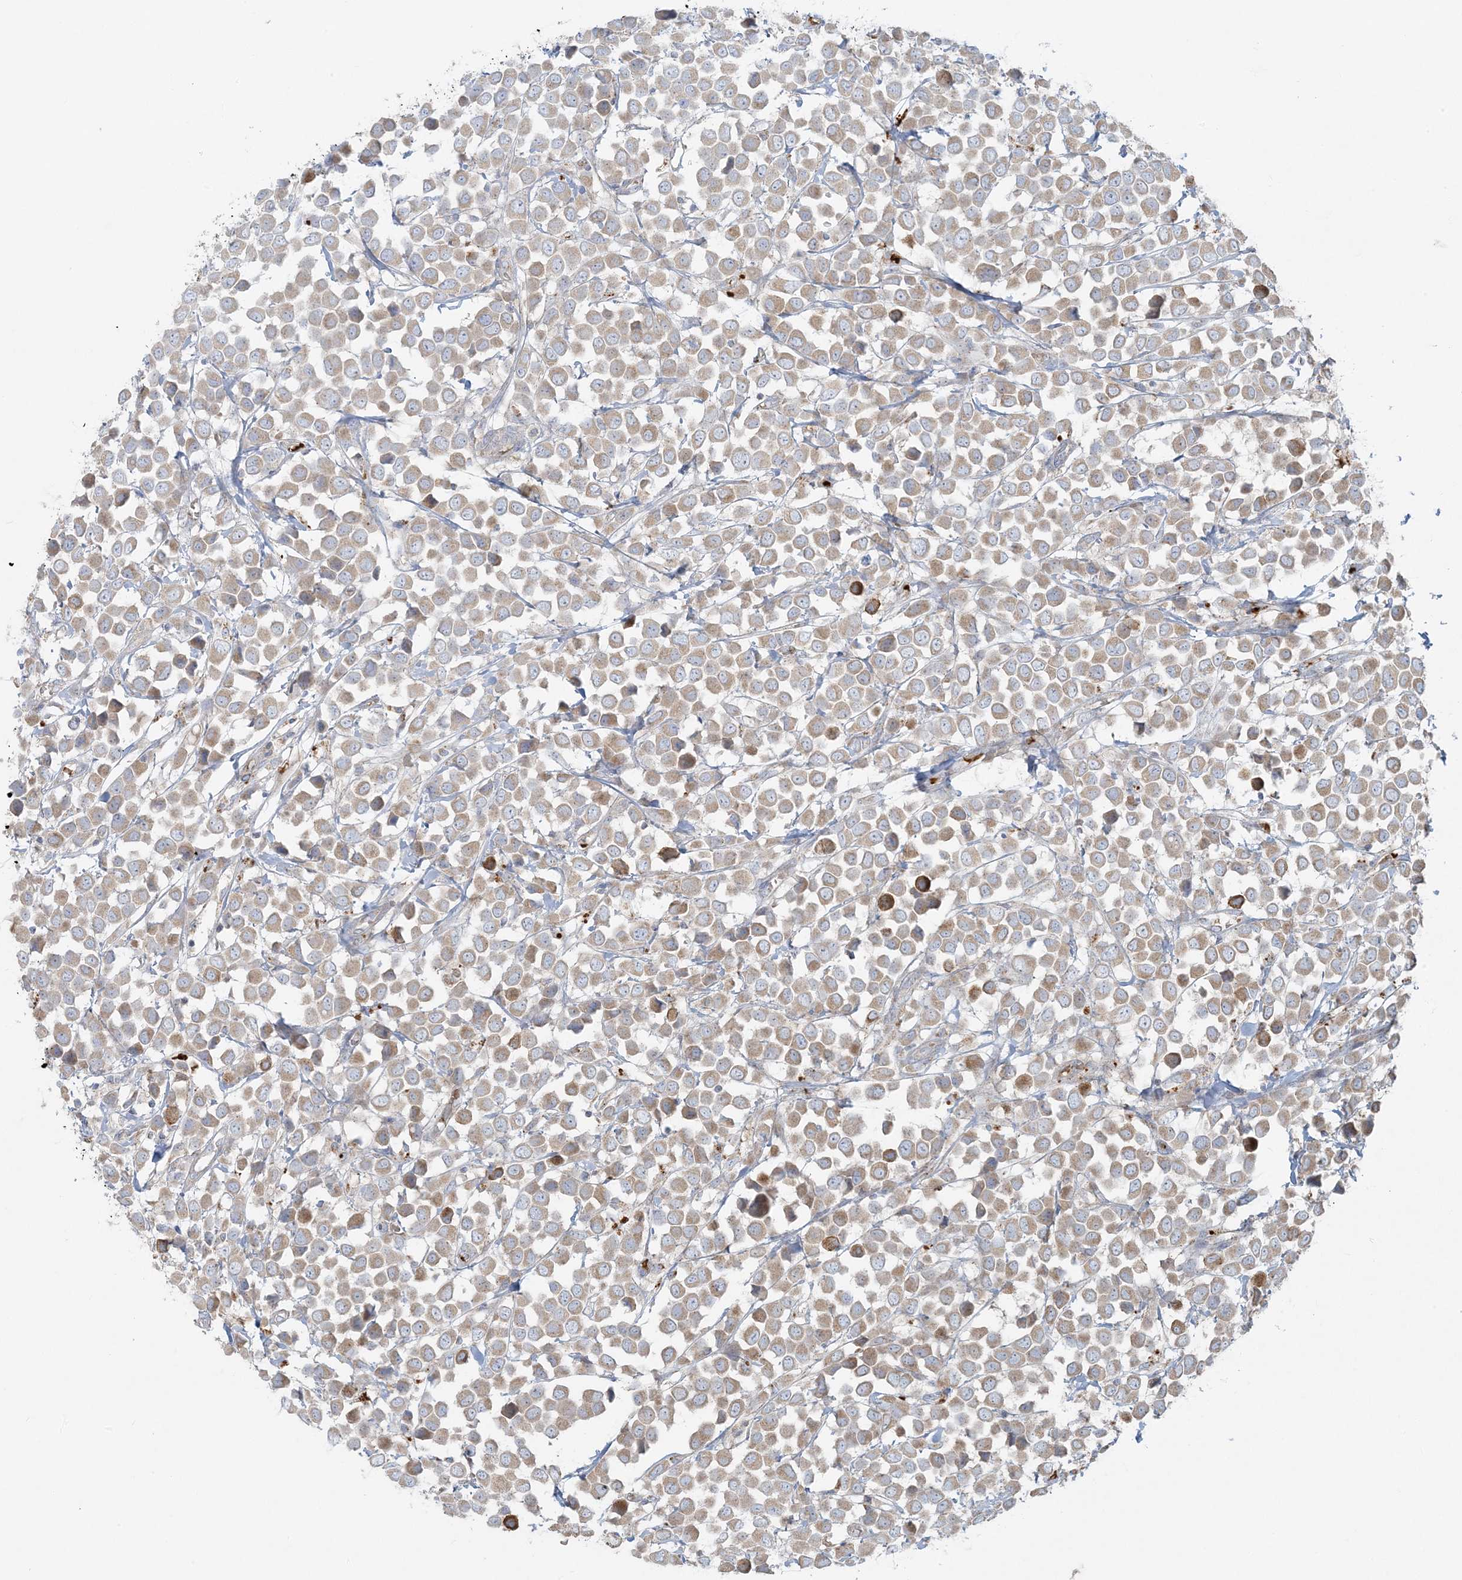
{"staining": {"intensity": "weak", "quantity": ">75%", "location": "cytoplasmic/membranous"}, "tissue": "breast cancer", "cell_type": "Tumor cells", "image_type": "cancer", "snomed": [{"axis": "morphology", "description": "Duct carcinoma"}, {"axis": "topography", "description": "Breast"}], "caption": "Immunohistochemical staining of human breast cancer (infiltrating ductal carcinoma) reveals low levels of weak cytoplasmic/membranous protein positivity in approximately >75% of tumor cells.", "gene": "PIK3R4", "patient": {"sex": "female", "age": 61}}